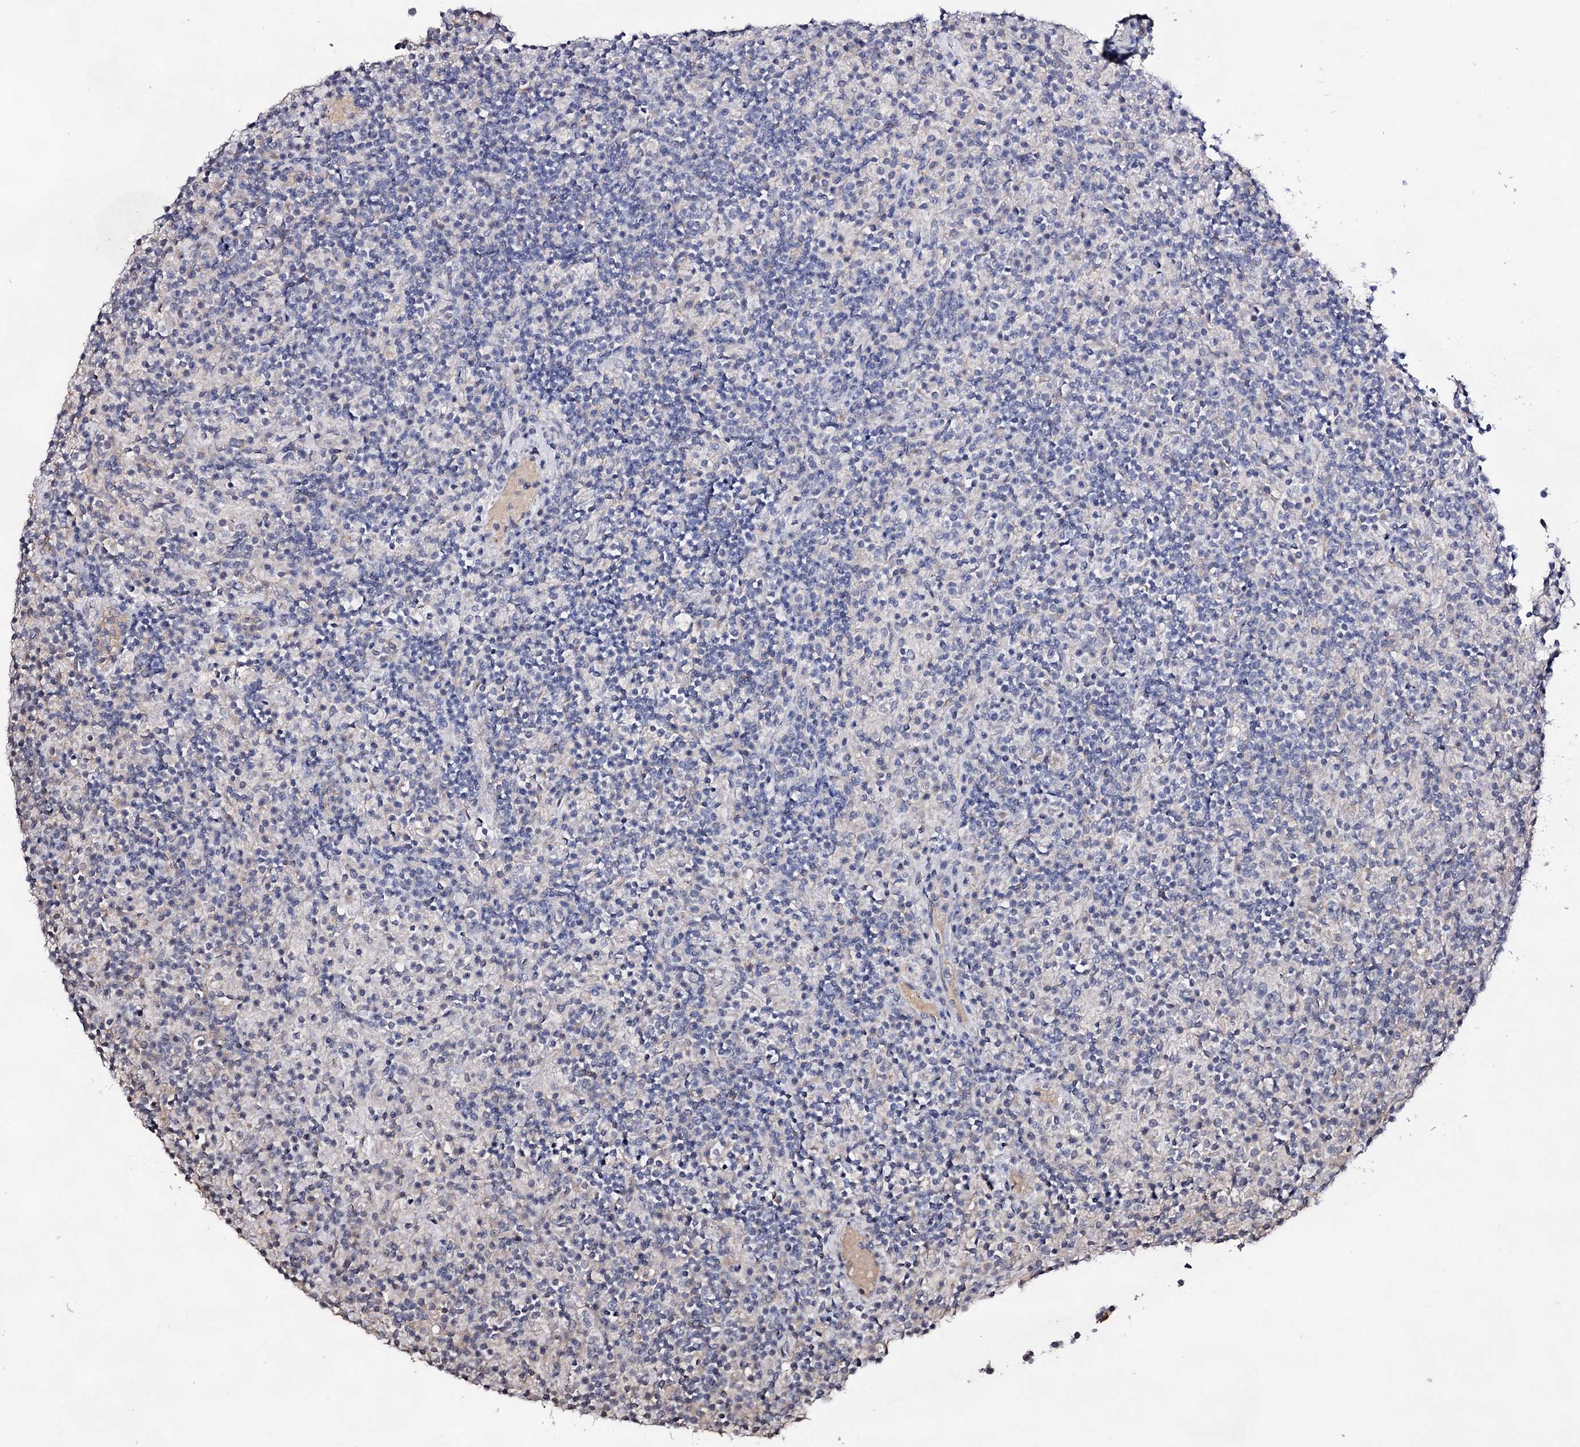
{"staining": {"intensity": "negative", "quantity": "none", "location": "none"}, "tissue": "lymphoma", "cell_type": "Tumor cells", "image_type": "cancer", "snomed": [{"axis": "morphology", "description": "Hodgkin's disease, NOS"}, {"axis": "topography", "description": "Lymph node"}], "caption": "A histopathology image of lymphoma stained for a protein exhibits no brown staining in tumor cells.", "gene": "PLIN1", "patient": {"sex": "male", "age": 70}}